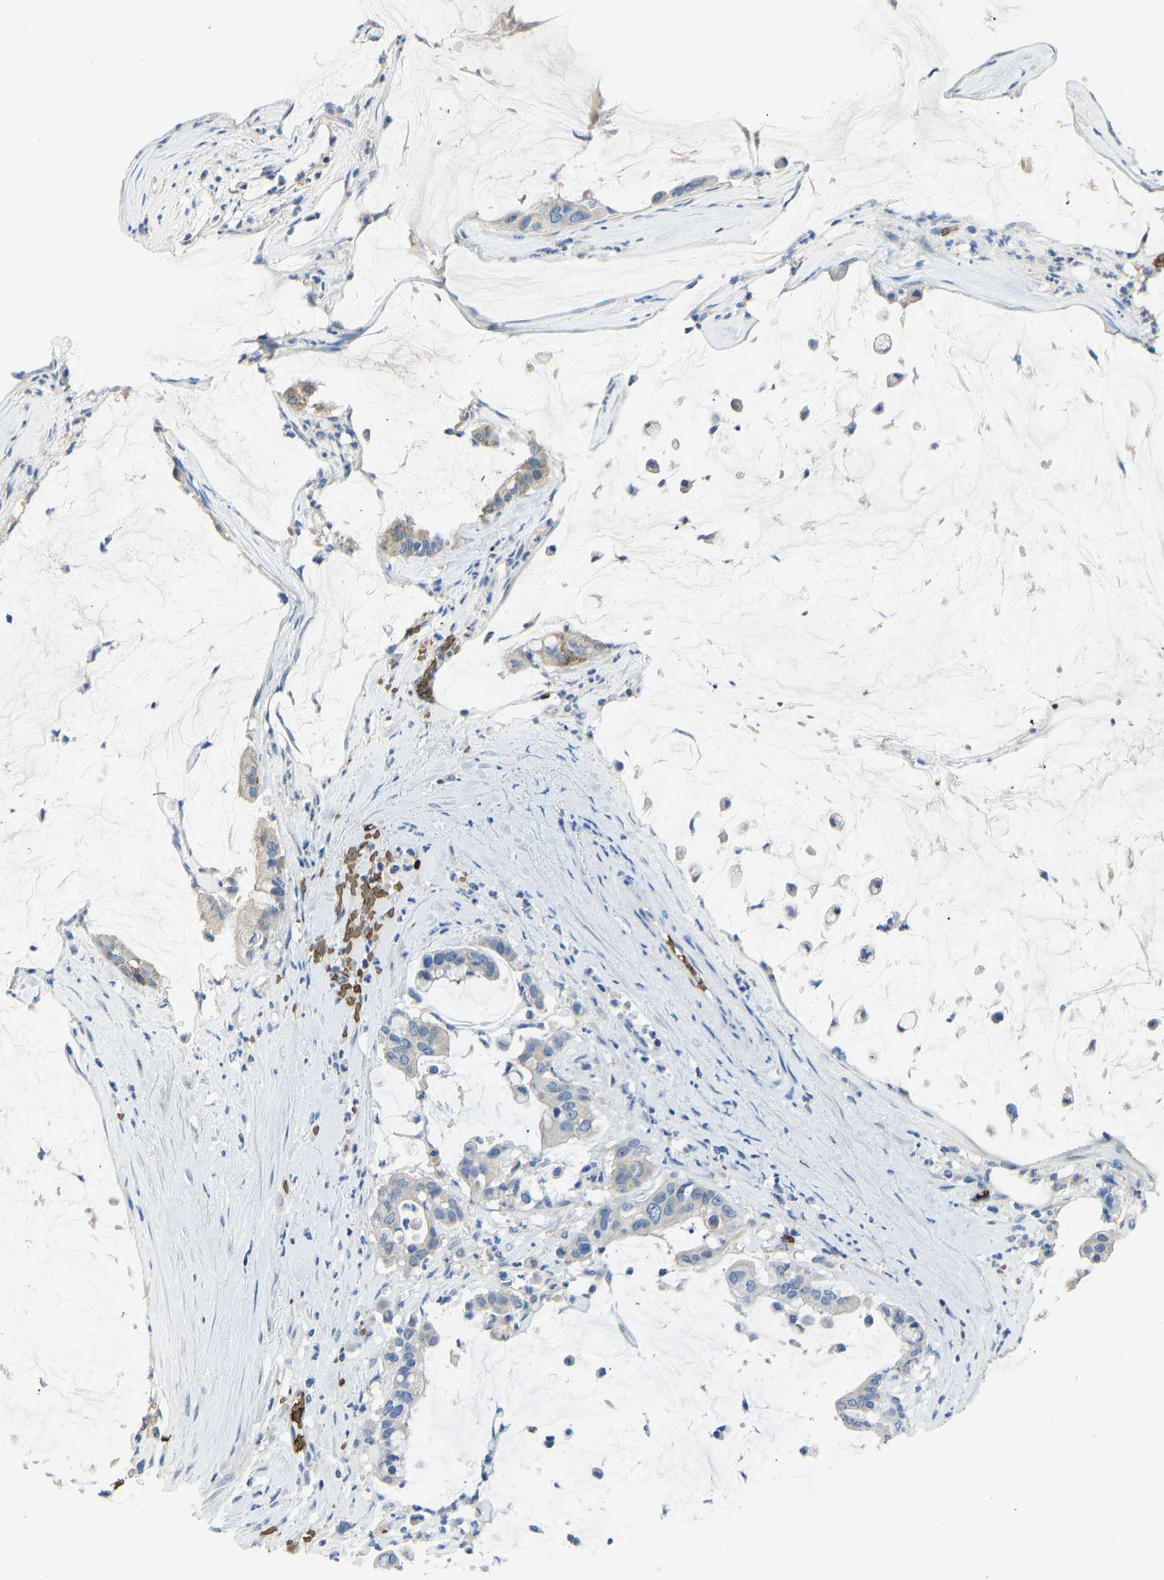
{"staining": {"intensity": "moderate", "quantity": "<25%", "location": "cytoplasmic/membranous"}, "tissue": "pancreatic cancer", "cell_type": "Tumor cells", "image_type": "cancer", "snomed": [{"axis": "morphology", "description": "Adenocarcinoma, NOS"}, {"axis": "topography", "description": "Pancreas"}], "caption": "Protein positivity by immunohistochemistry displays moderate cytoplasmic/membranous expression in approximately <25% of tumor cells in adenocarcinoma (pancreatic).", "gene": "PIGS", "patient": {"sex": "male", "age": 41}}